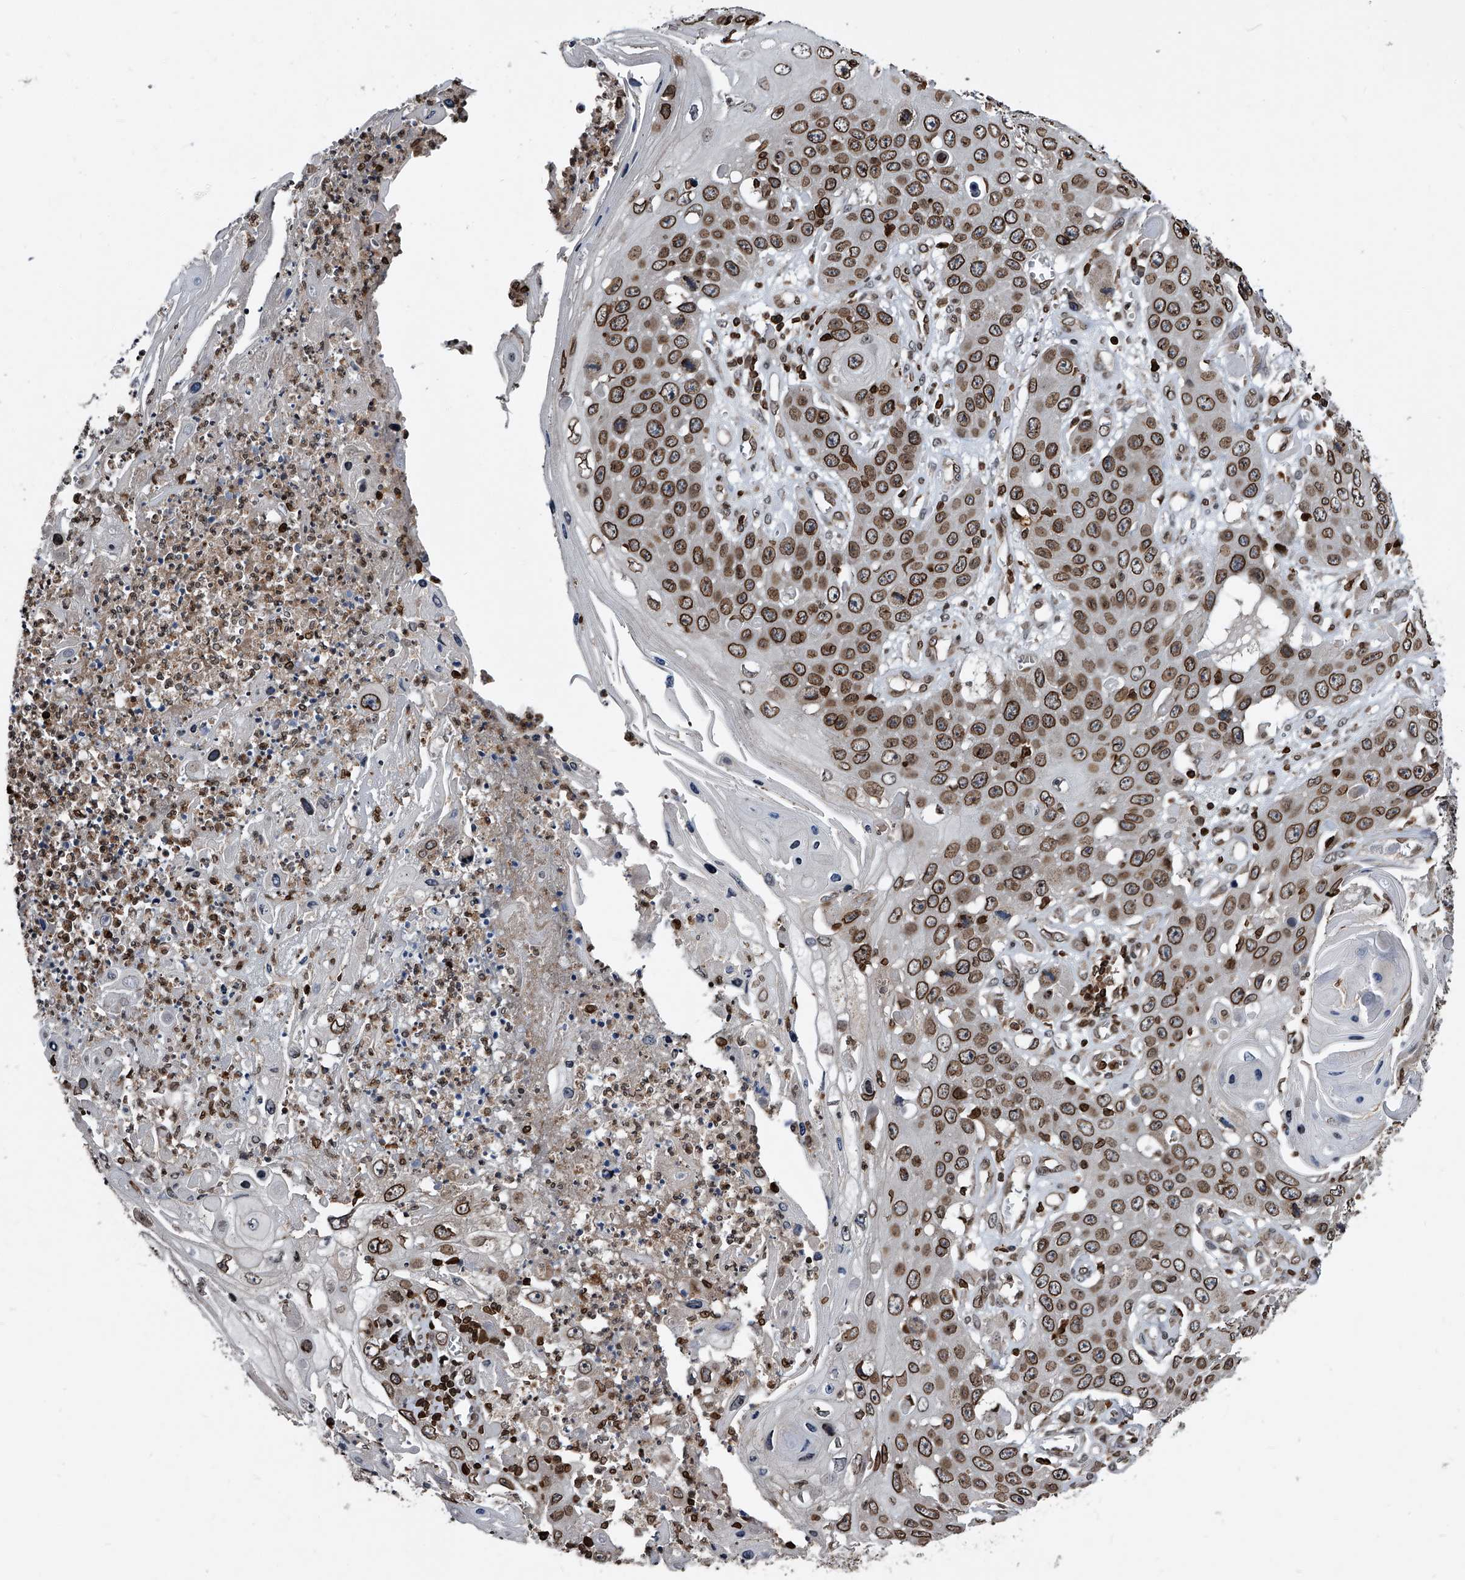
{"staining": {"intensity": "moderate", "quantity": ">75%", "location": "cytoplasmic/membranous,nuclear"}, "tissue": "skin cancer", "cell_type": "Tumor cells", "image_type": "cancer", "snomed": [{"axis": "morphology", "description": "Squamous cell carcinoma, NOS"}, {"axis": "topography", "description": "Skin"}], "caption": "A micrograph showing moderate cytoplasmic/membranous and nuclear positivity in about >75% of tumor cells in squamous cell carcinoma (skin), as visualized by brown immunohistochemical staining.", "gene": "PHF20", "patient": {"sex": "male", "age": 55}}